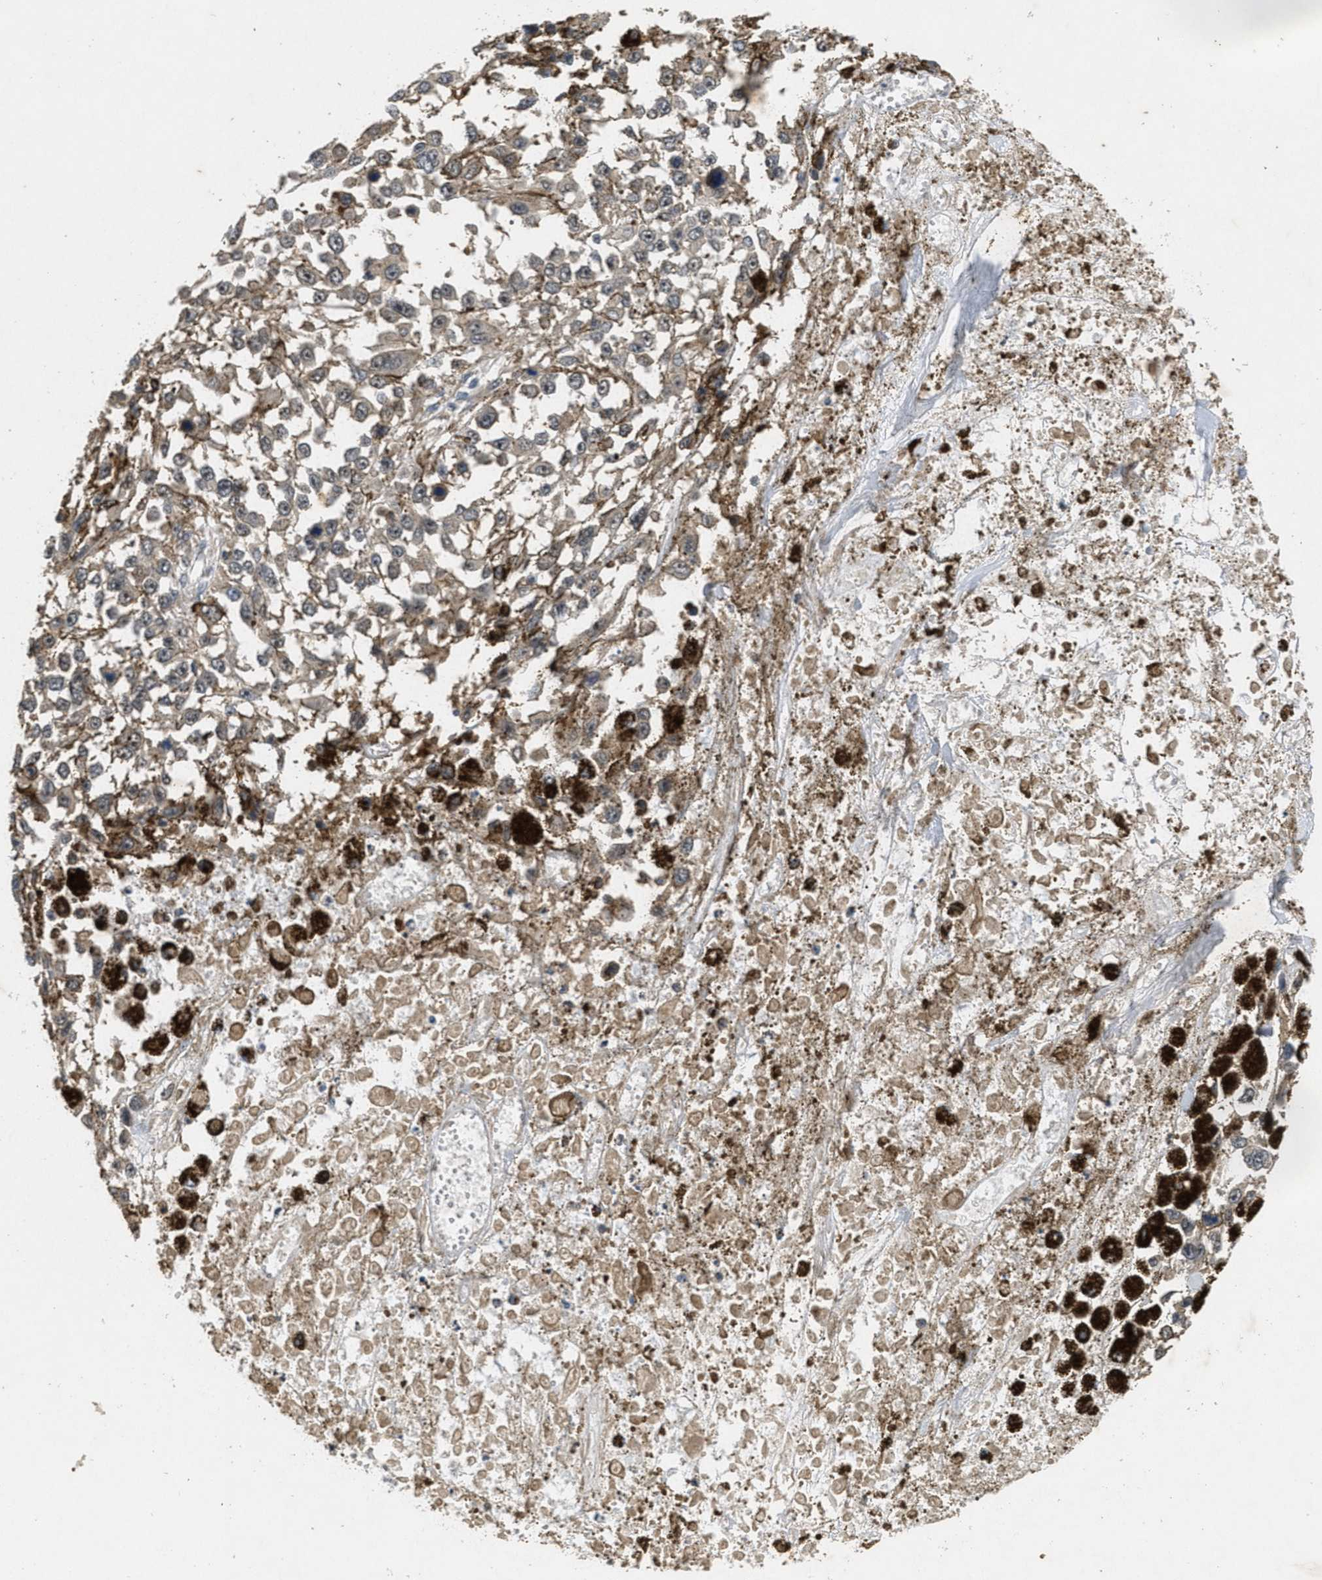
{"staining": {"intensity": "weak", "quantity": ">75%", "location": "cytoplasmic/membranous"}, "tissue": "melanoma", "cell_type": "Tumor cells", "image_type": "cancer", "snomed": [{"axis": "morphology", "description": "Malignant melanoma, Metastatic site"}, {"axis": "topography", "description": "Lymph node"}], "caption": "Melanoma stained for a protein displays weak cytoplasmic/membranous positivity in tumor cells.", "gene": "PAPOLG", "patient": {"sex": "male", "age": 59}}